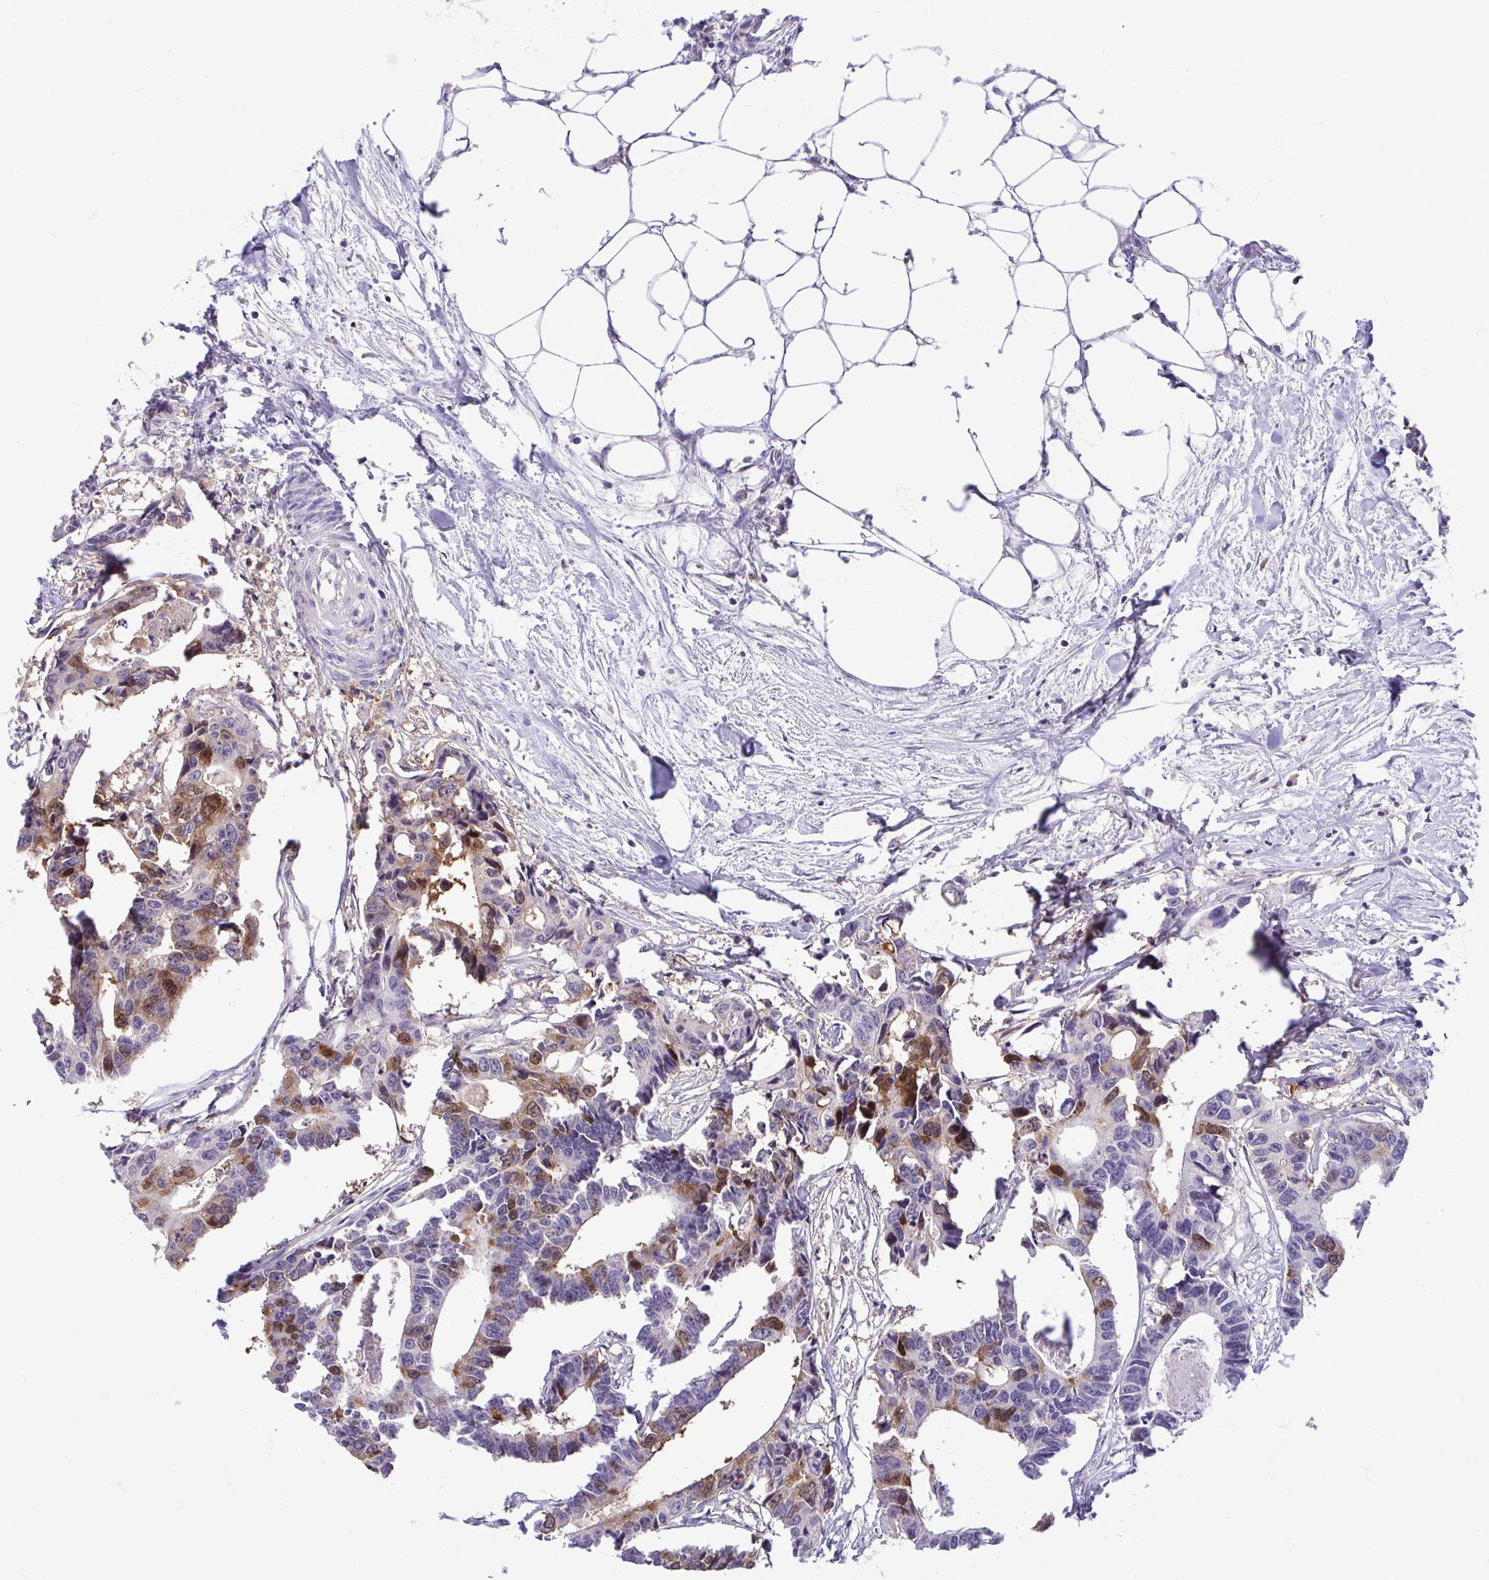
{"staining": {"intensity": "moderate", "quantity": "<25%", "location": "cytoplasmic/membranous,nuclear"}, "tissue": "colorectal cancer", "cell_type": "Tumor cells", "image_type": "cancer", "snomed": [{"axis": "morphology", "description": "Adenocarcinoma, NOS"}, {"axis": "topography", "description": "Rectum"}], "caption": "Protein analysis of colorectal cancer (adenocarcinoma) tissue exhibits moderate cytoplasmic/membranous and nuclear positivity in about <25% of tumor cells.", "gene": "CDC20", "patient": {"sex": "male", "age": 57}}